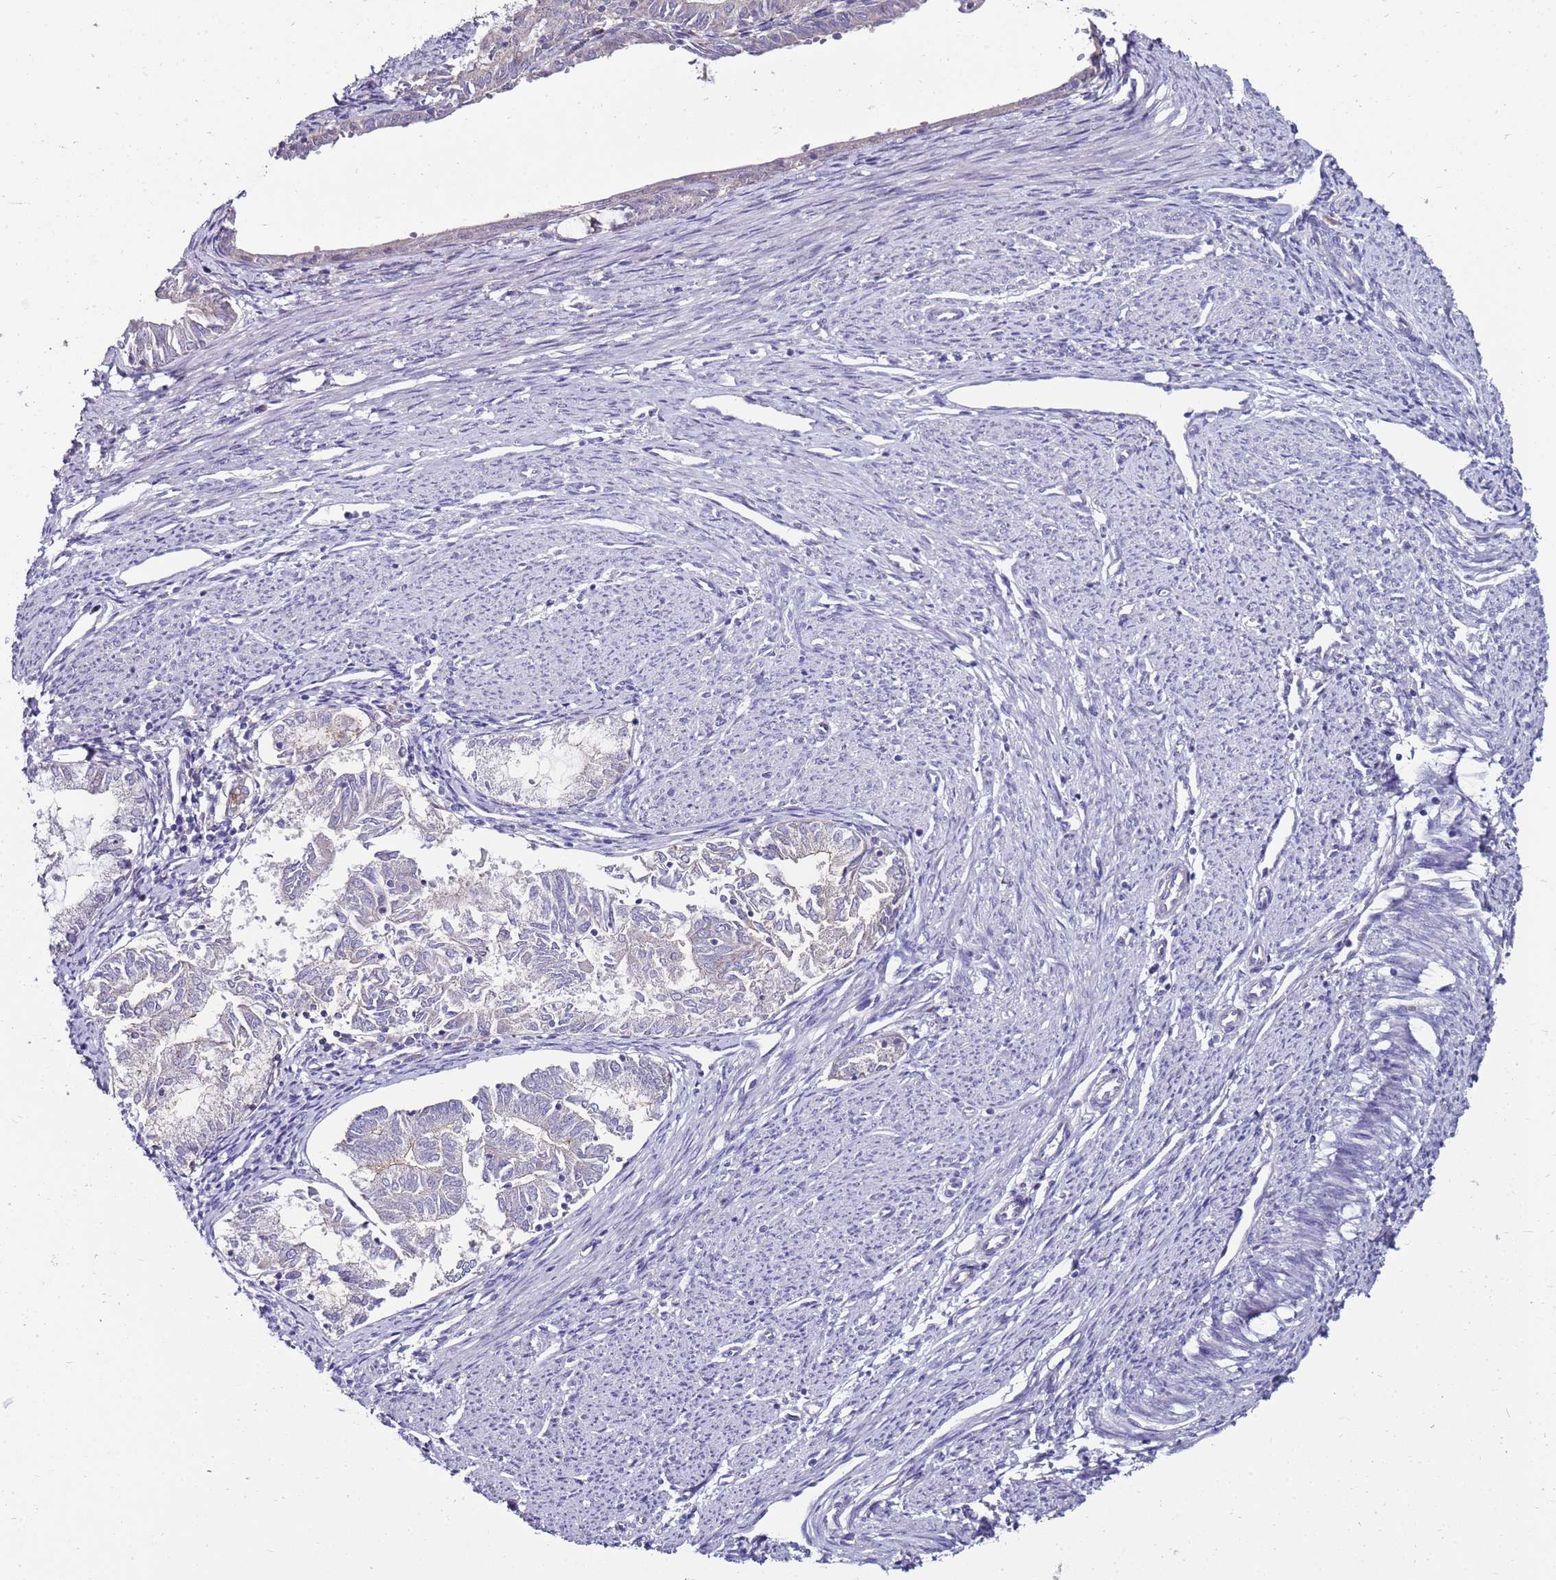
{"staining": {"intensity": "negative", "quantity": "none", "location": "none"}, "tissue": "endometrial cancer", "cell_type": "Tumor cells", "image_type": "cancer", "snomed": [{"axis": "morphology", "description": "Adenocarcinoma, NOS"}, {"axis": "topography", "description": "Endometrium"}], "caption": "High power microscopy photomicrograph of an immunohistochemistry histopathology image of endometrial cancer (adenocarcinoma), revealing no significant staining in tumor cells.", "gene": "GPN3", "patient": {"sex": "female", "age": 79}}